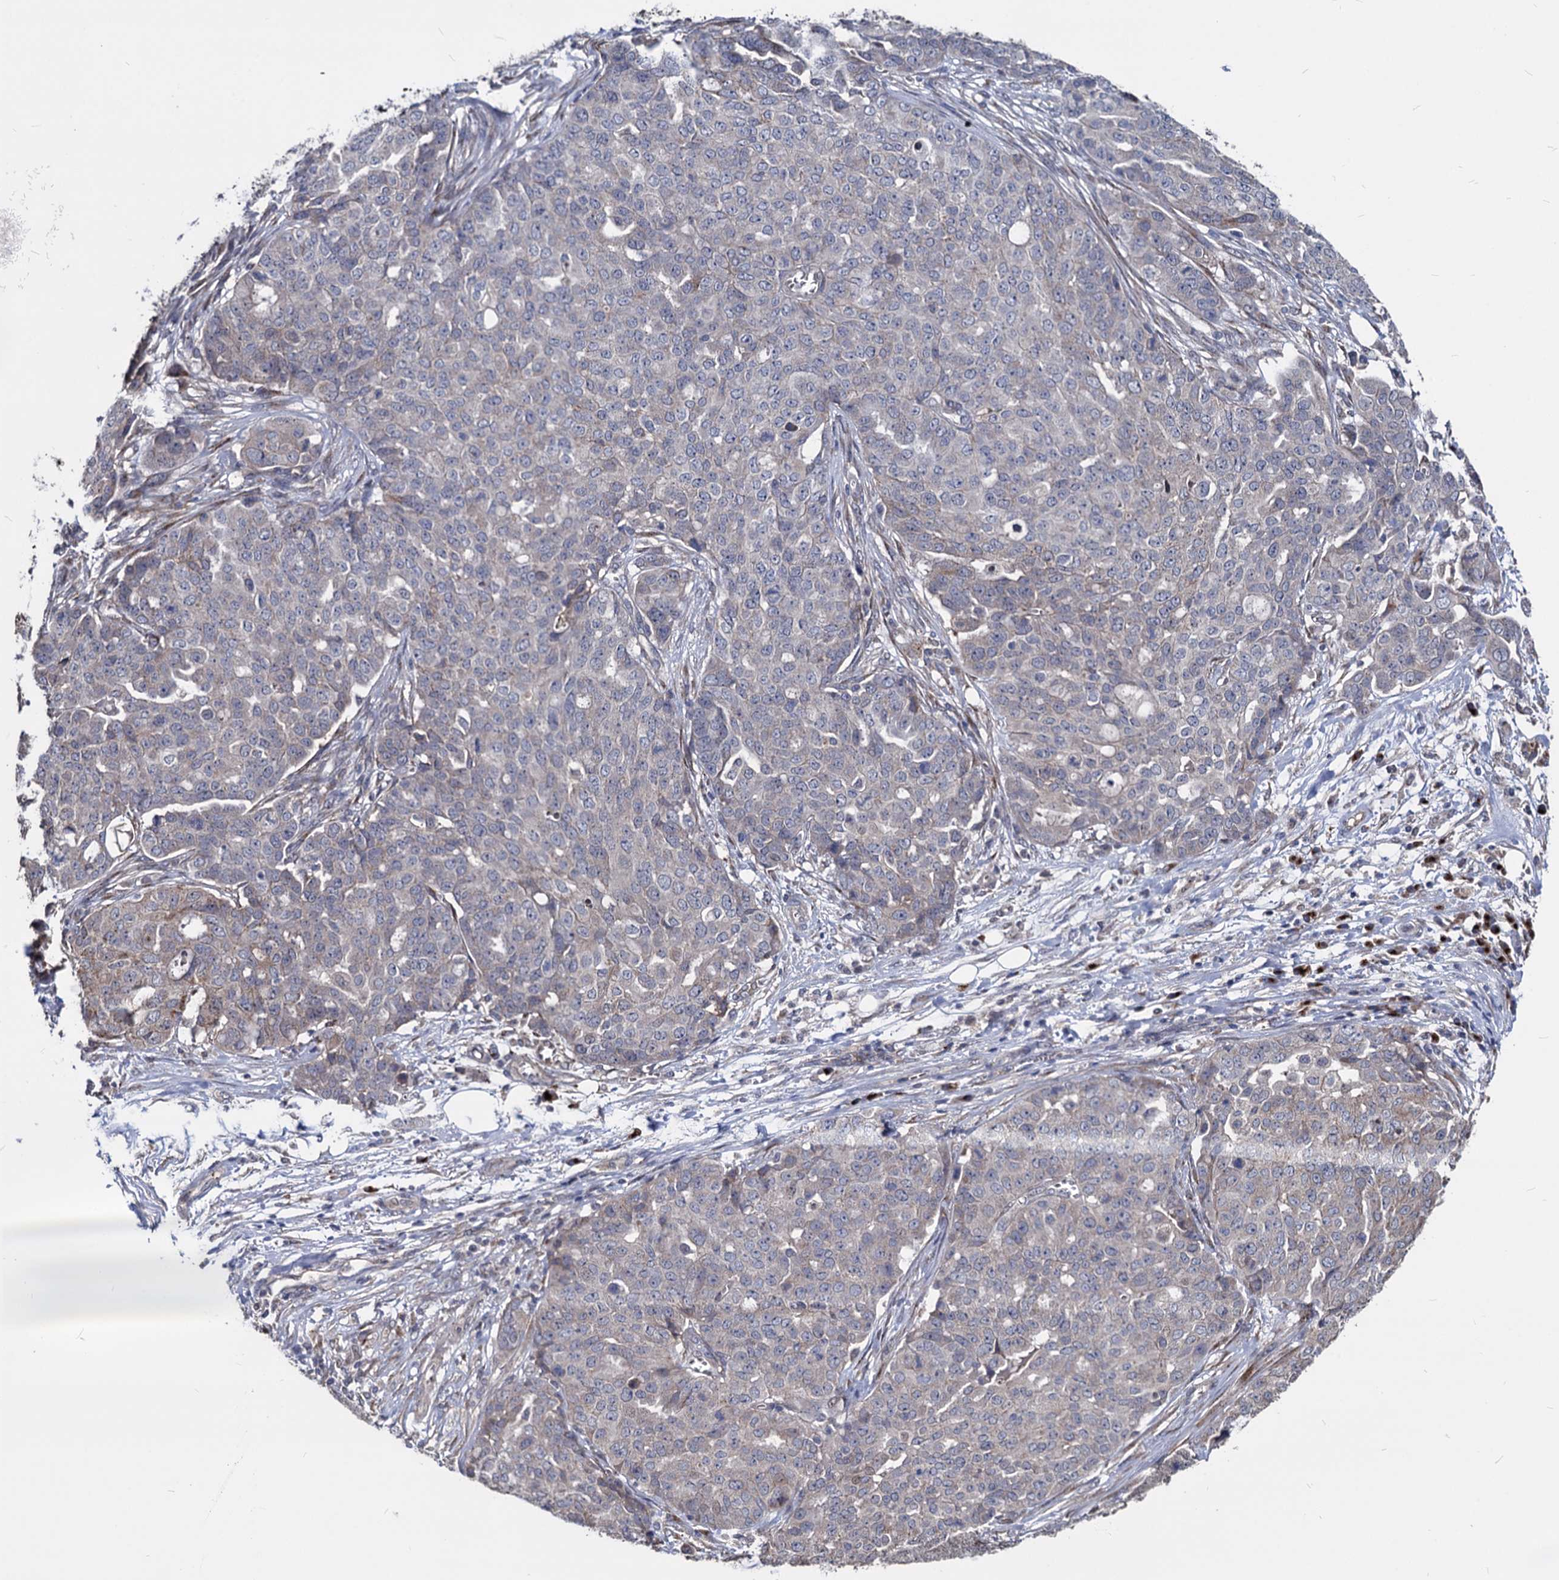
{"staining": {"intensity": "weak", "quantity": "<25%", "location": "cytoplasmic/membranous"}, "tissue": "ovarian cancer", "cell_type": "Tumor cells", "image_type": "cancer", "snomed": [{"axis": "morphology", "description": "Cystadenocarcinoma, serous, NOS"}, {"axis": "topography", "description": "Soft tissue"}, {"axis": "topography", "description": "Ovary"}], "caption": "A high-resolution histopathology image shows immunohistochemistry (IHC) staining of ovarian cancer, which exhibits no significant expression in tumor cells.", "gene": "SMAGP", "patient": {"sex": "female", "age": 57}}